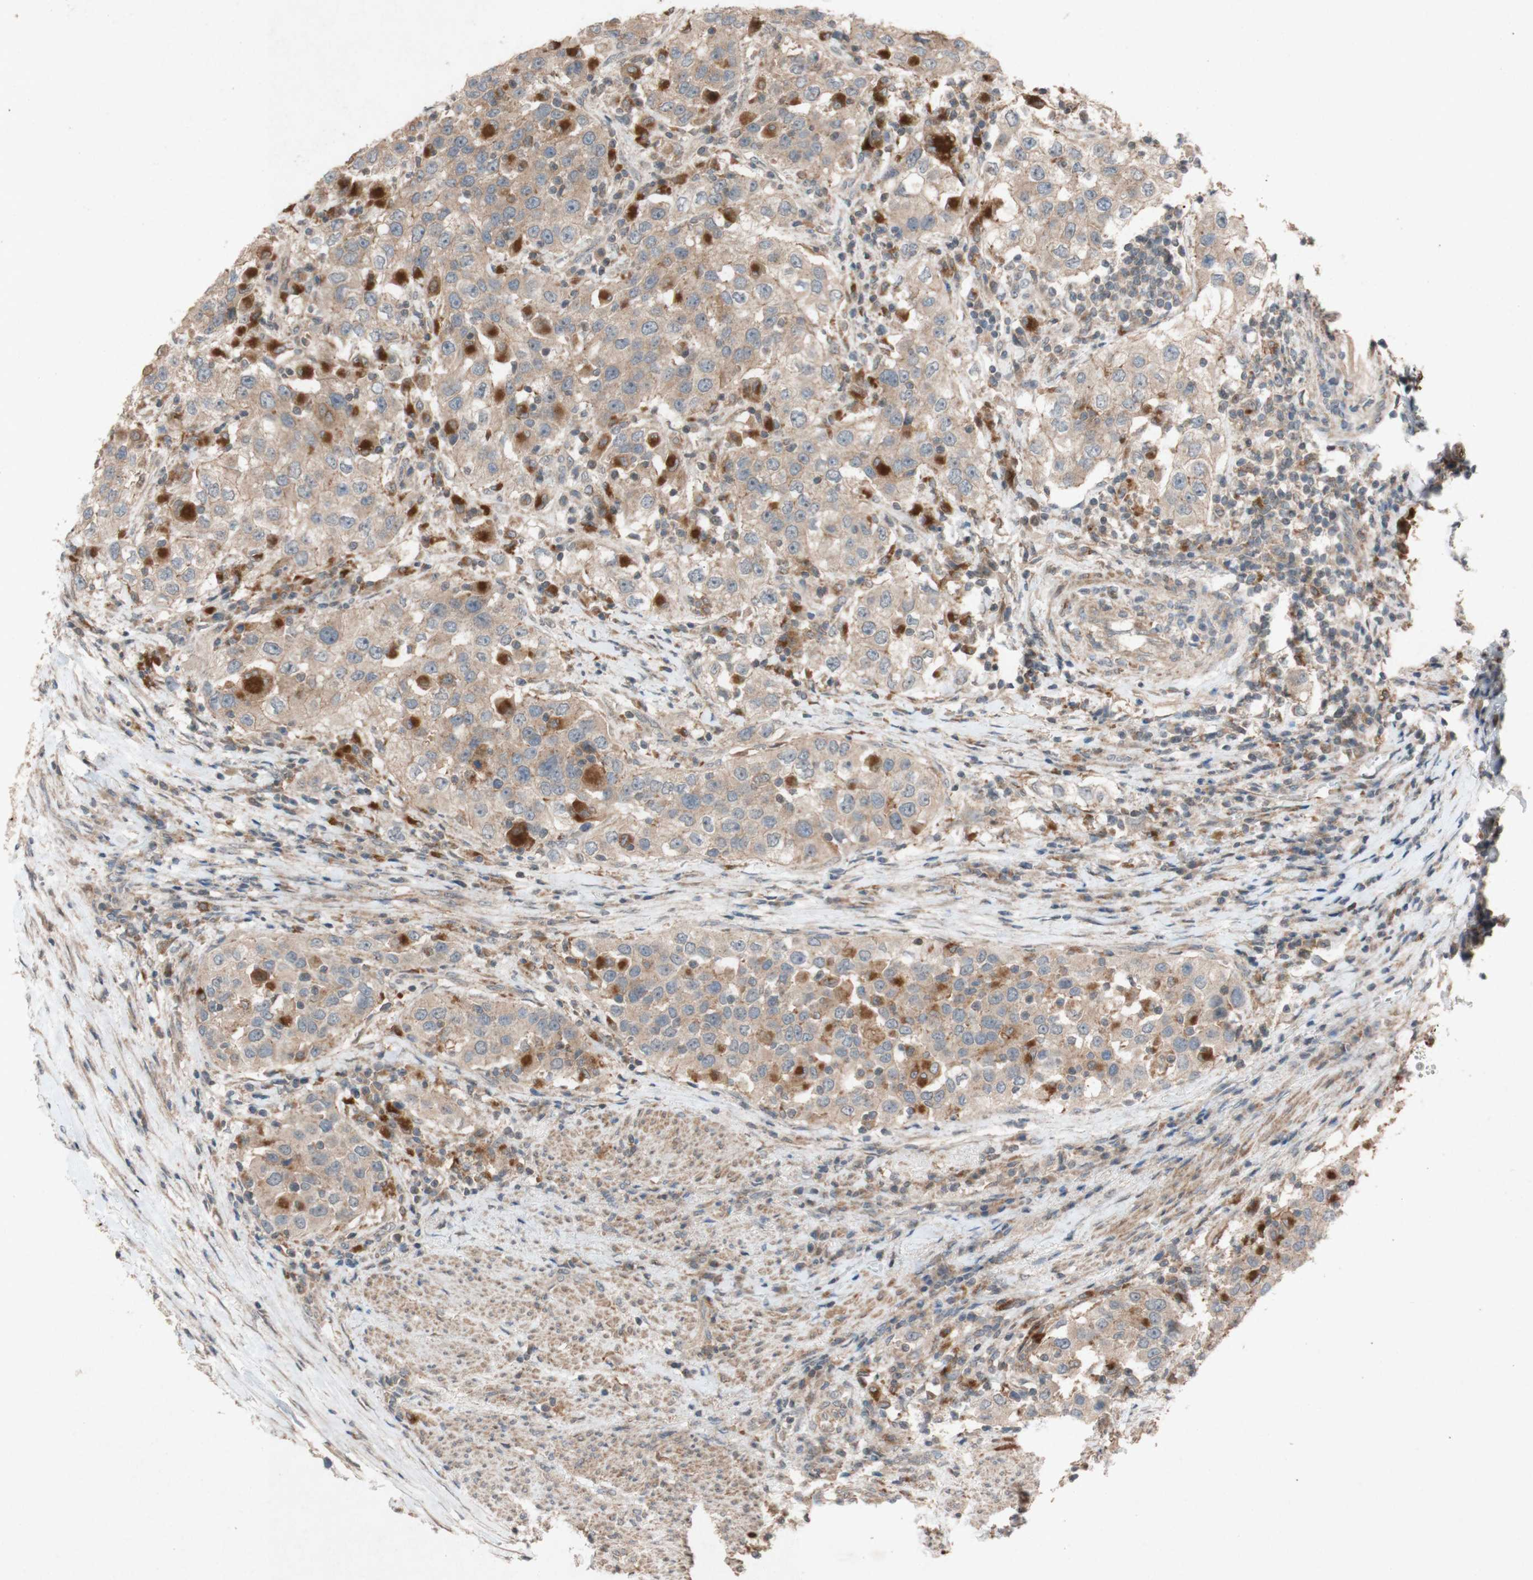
{"staining": {"intensity": "weak", "quantity": ">75%", "location": "cytoplasmic/membranous"}, "tissue": "urothelial cancer", "cell_type": "Tumor cells", "image_type": "cancer", "snomed": [{"axis": "morphology", "description": "Urothelial carcinoma, High grade"}, {"axis": "topography", "description": "Urinary bladder"}], "caption": "Protein expression analysis of human urothelial carcinoma (high-grade) reveals weak cytoplasmic/membranous expression in about >75% of tumor cells.", "gene": "ATP6V1F", "patient": {"sex": "female", "age": 80}}